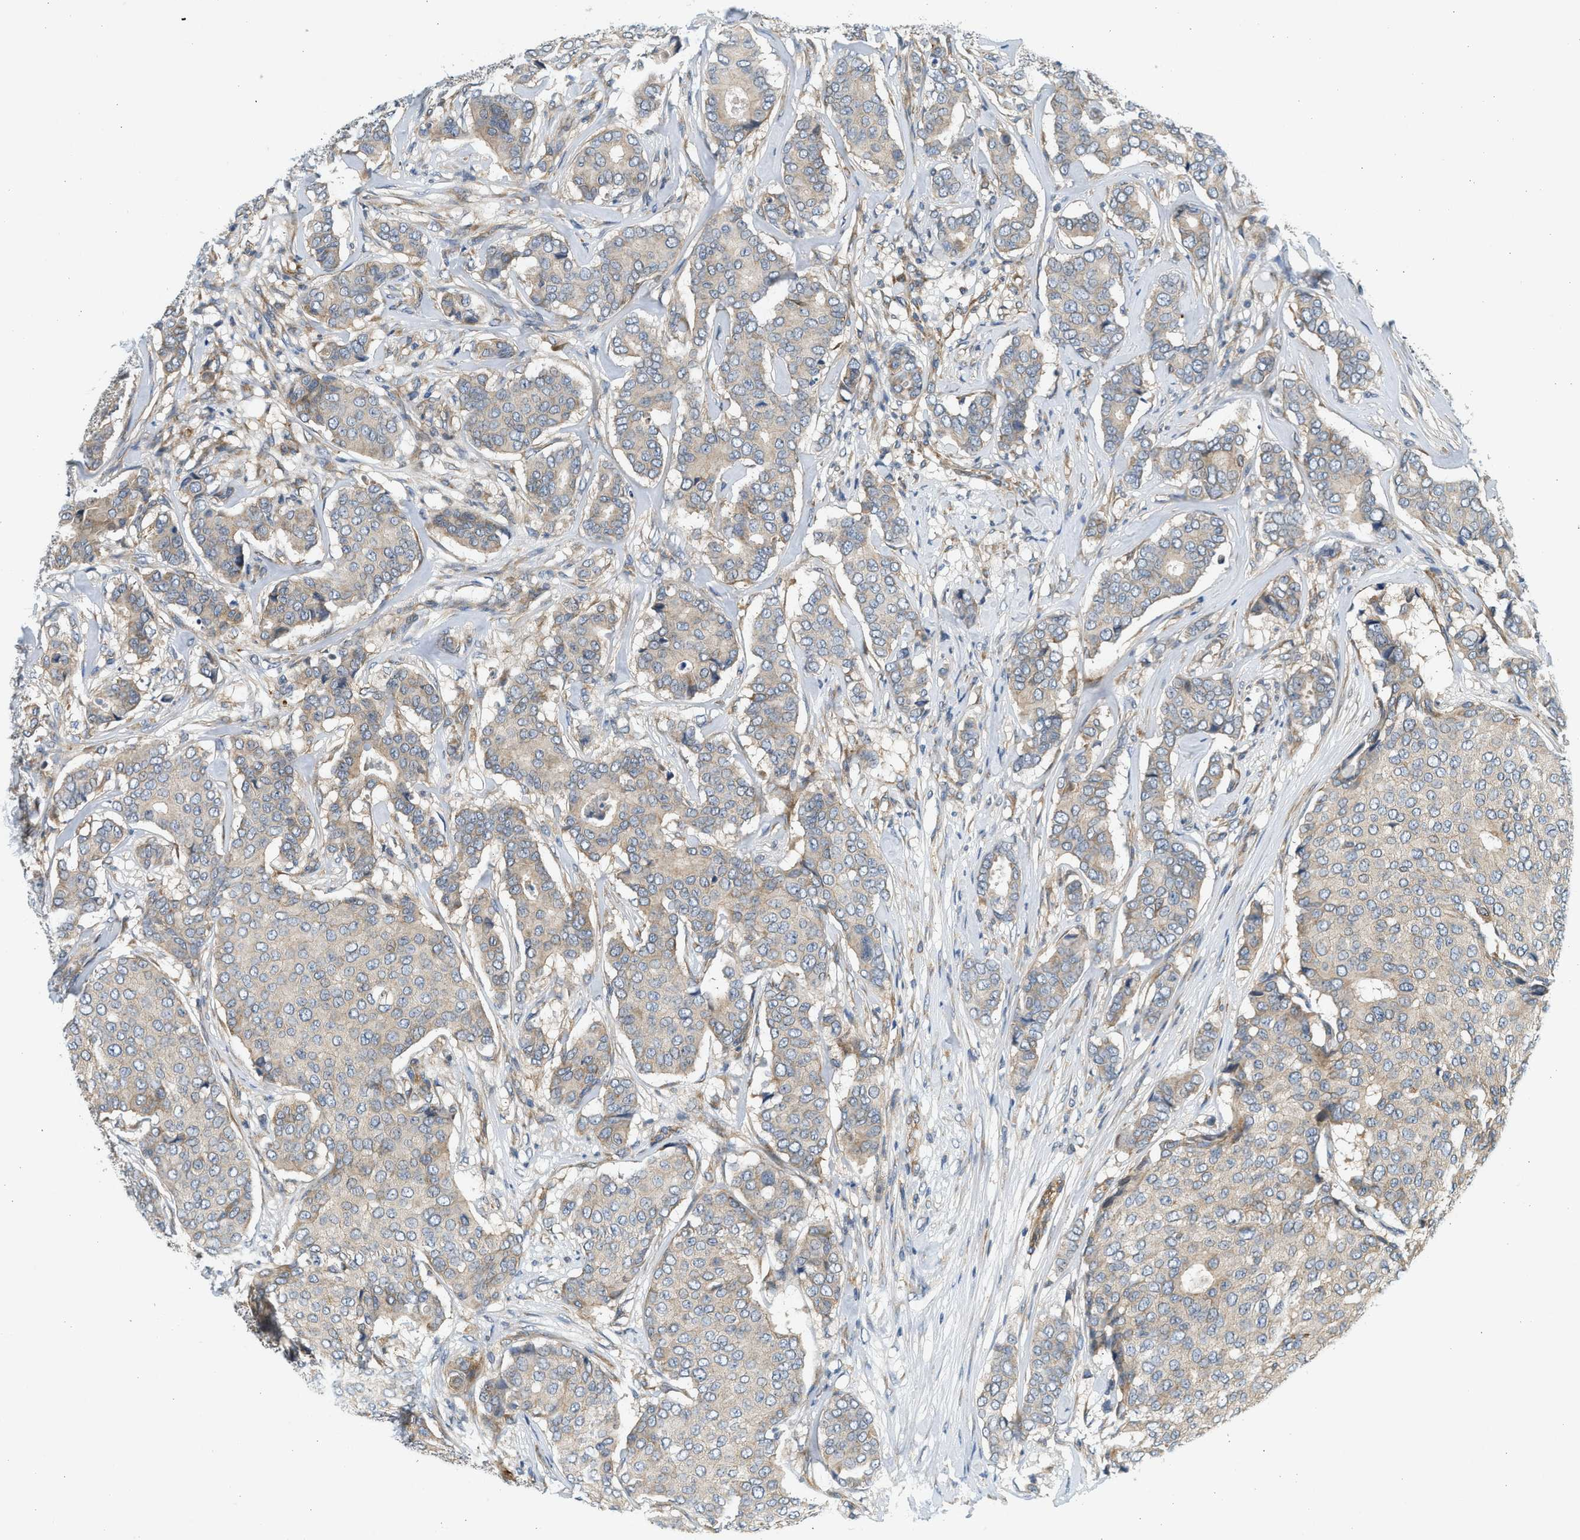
{"staining": {"intensity": "weak", "quantity": "25%-75%", "location": "cytoplasmic/membranous"}, "tissue": "breast cancer", "cell_type": "Tumor cells", "image_type": "cancer", "snomed": [{"axis": "morphology", "description": "Duct carcinoma"}, {"axis": "topography", "description": "Breast"}], "caption": "The histopathology image displays immunohistochemical staining of breast cancer. There is weak cytoplasmic/membranous staining is present in about 25%-75% of tumor cells.", "gene": "KDELR2", "patient": {"sex": "female", "age": 75}}